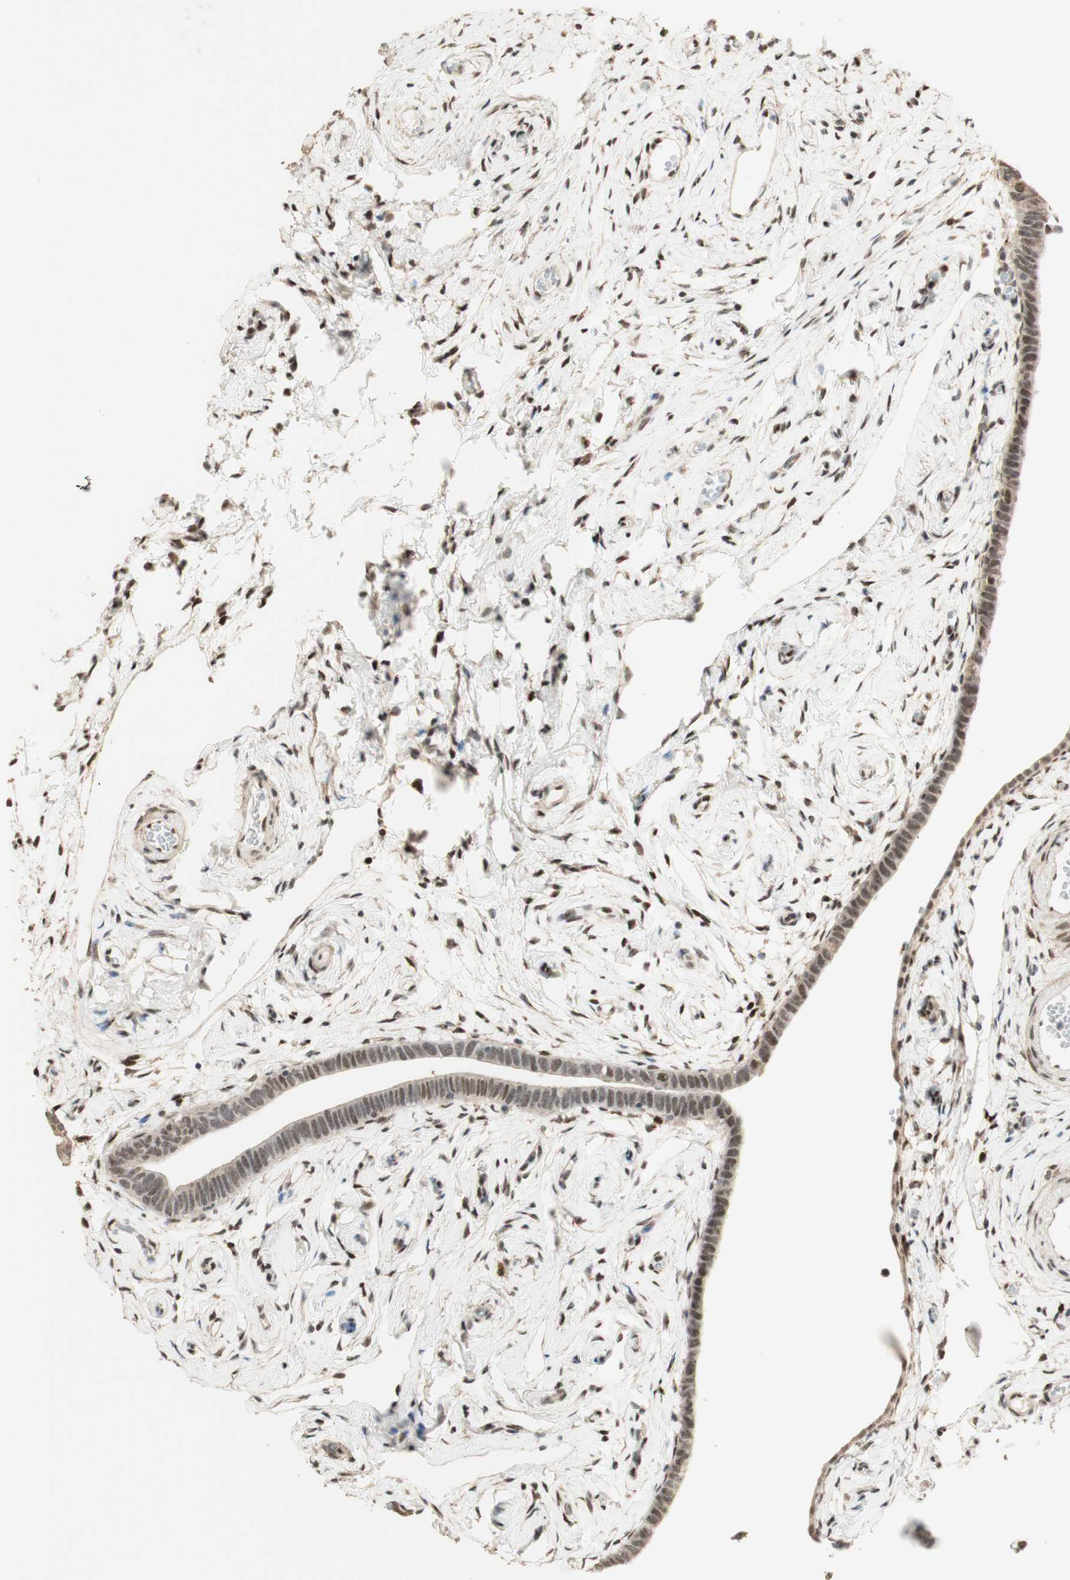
{"staining": {"intensity": "moderate", "quantity": ">75%", "location": "nuclear"}, "tissue": "fallopian tube", "cell_type": "Glandular cells", "image_type": "normal", "snomed": [{"axis": "morphology", "description": "Normal tissue, NOS"}, {"axis": "topography", "description": "Fallopian tube"}], "caption": "A brown stain labels moderate nuclear staining of a protein in glandular cells of normal fallopian tube.", "gene": "FOXP1", "patient": {"sex": "female", "age": 71}}